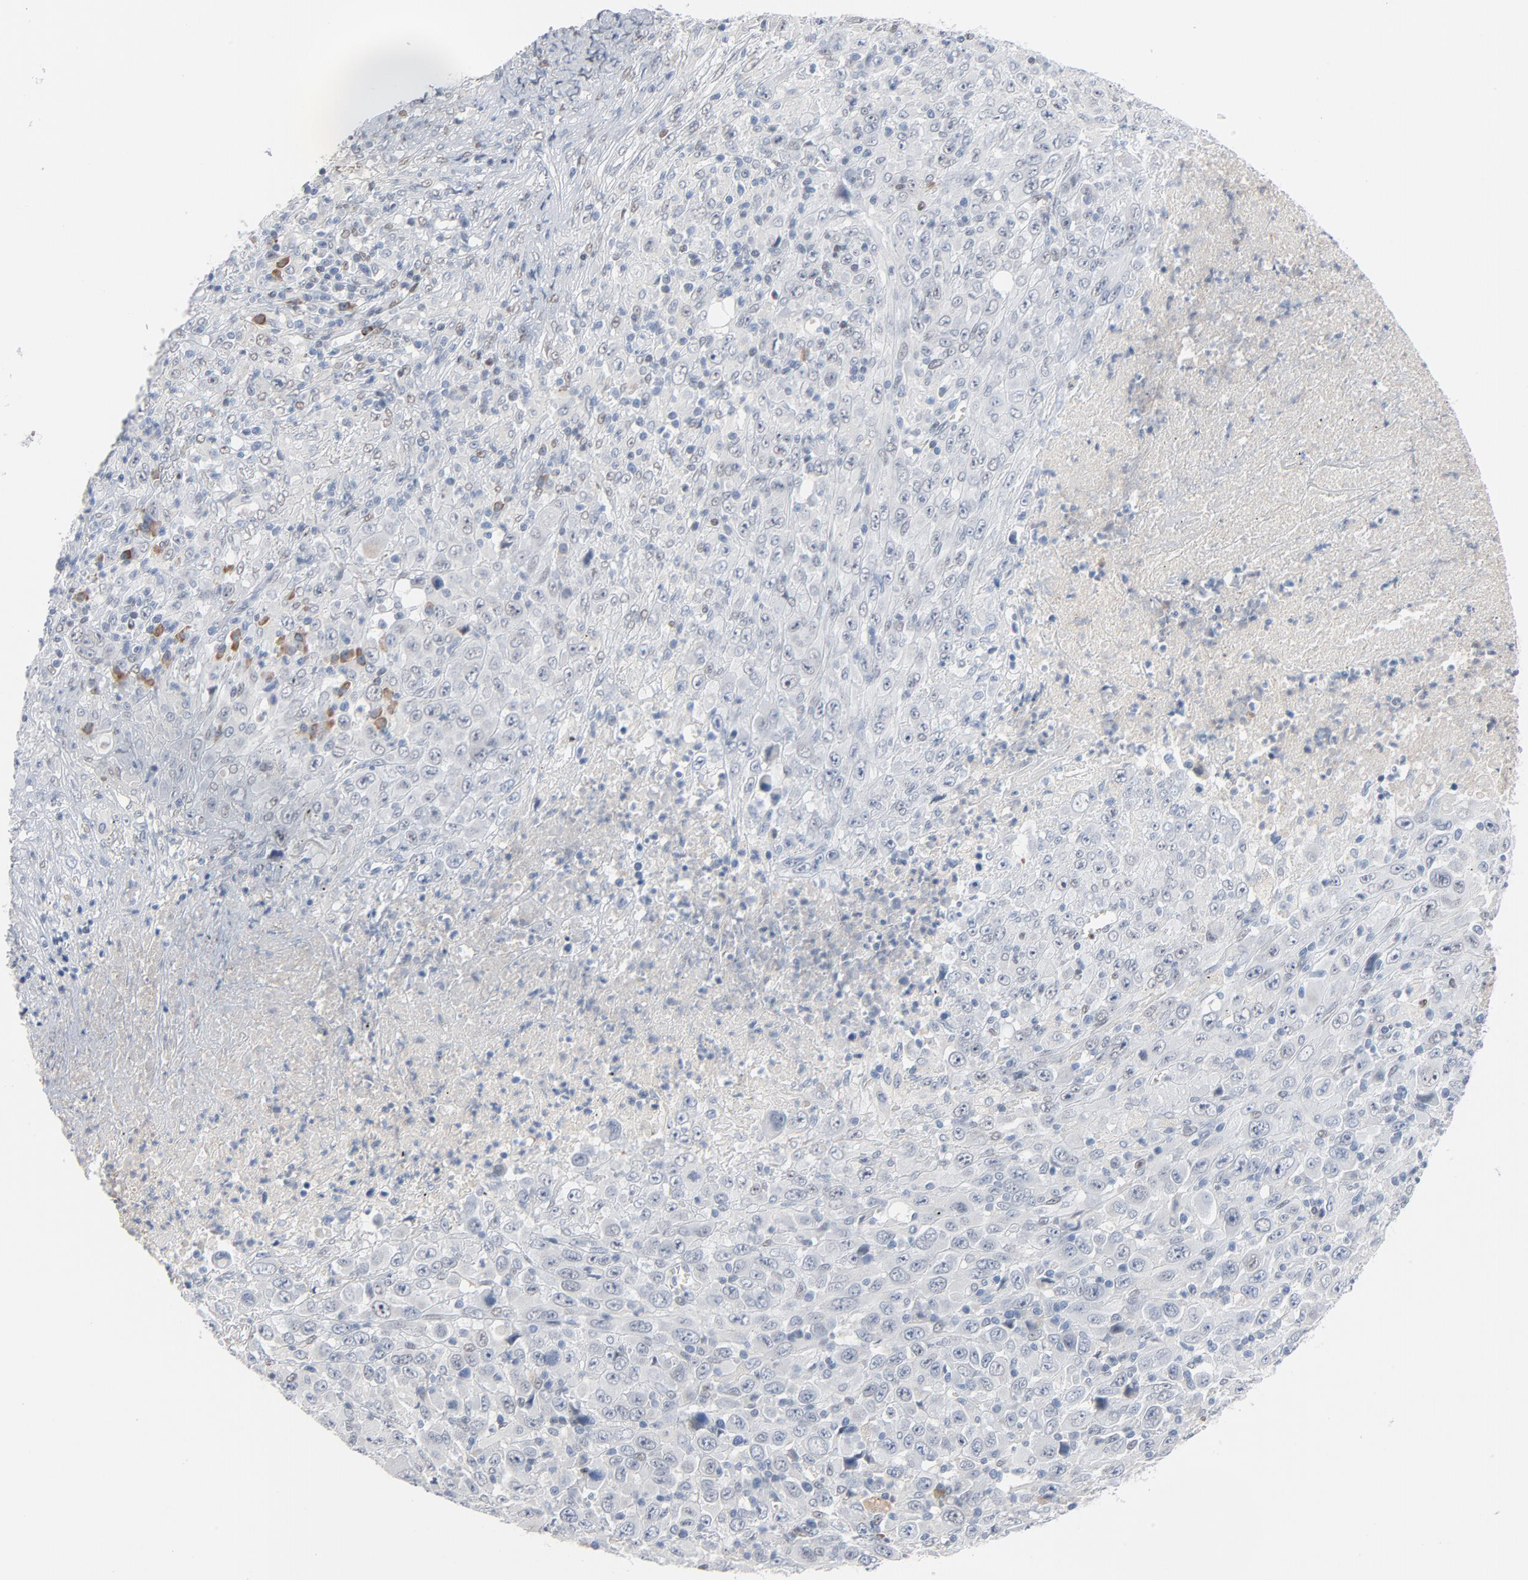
{"staining": {"intensity": "negative", "quantity": "none", "location": "none"}, "tissue": "melanoma", "cell_type": "Tumor cells", "image_type": "cancer", "snomed": [{"axis": "morphology", "description": "Malignant melanoma, Metastatic site"}, {"axis": "topography", "description": "Skin"}], "caption": "Tumor cells are negative for protein expression in human malignant melanoma (metastatic site).", "gene": "FOXP1", "patient": {"sex": "female", "age": 56}}